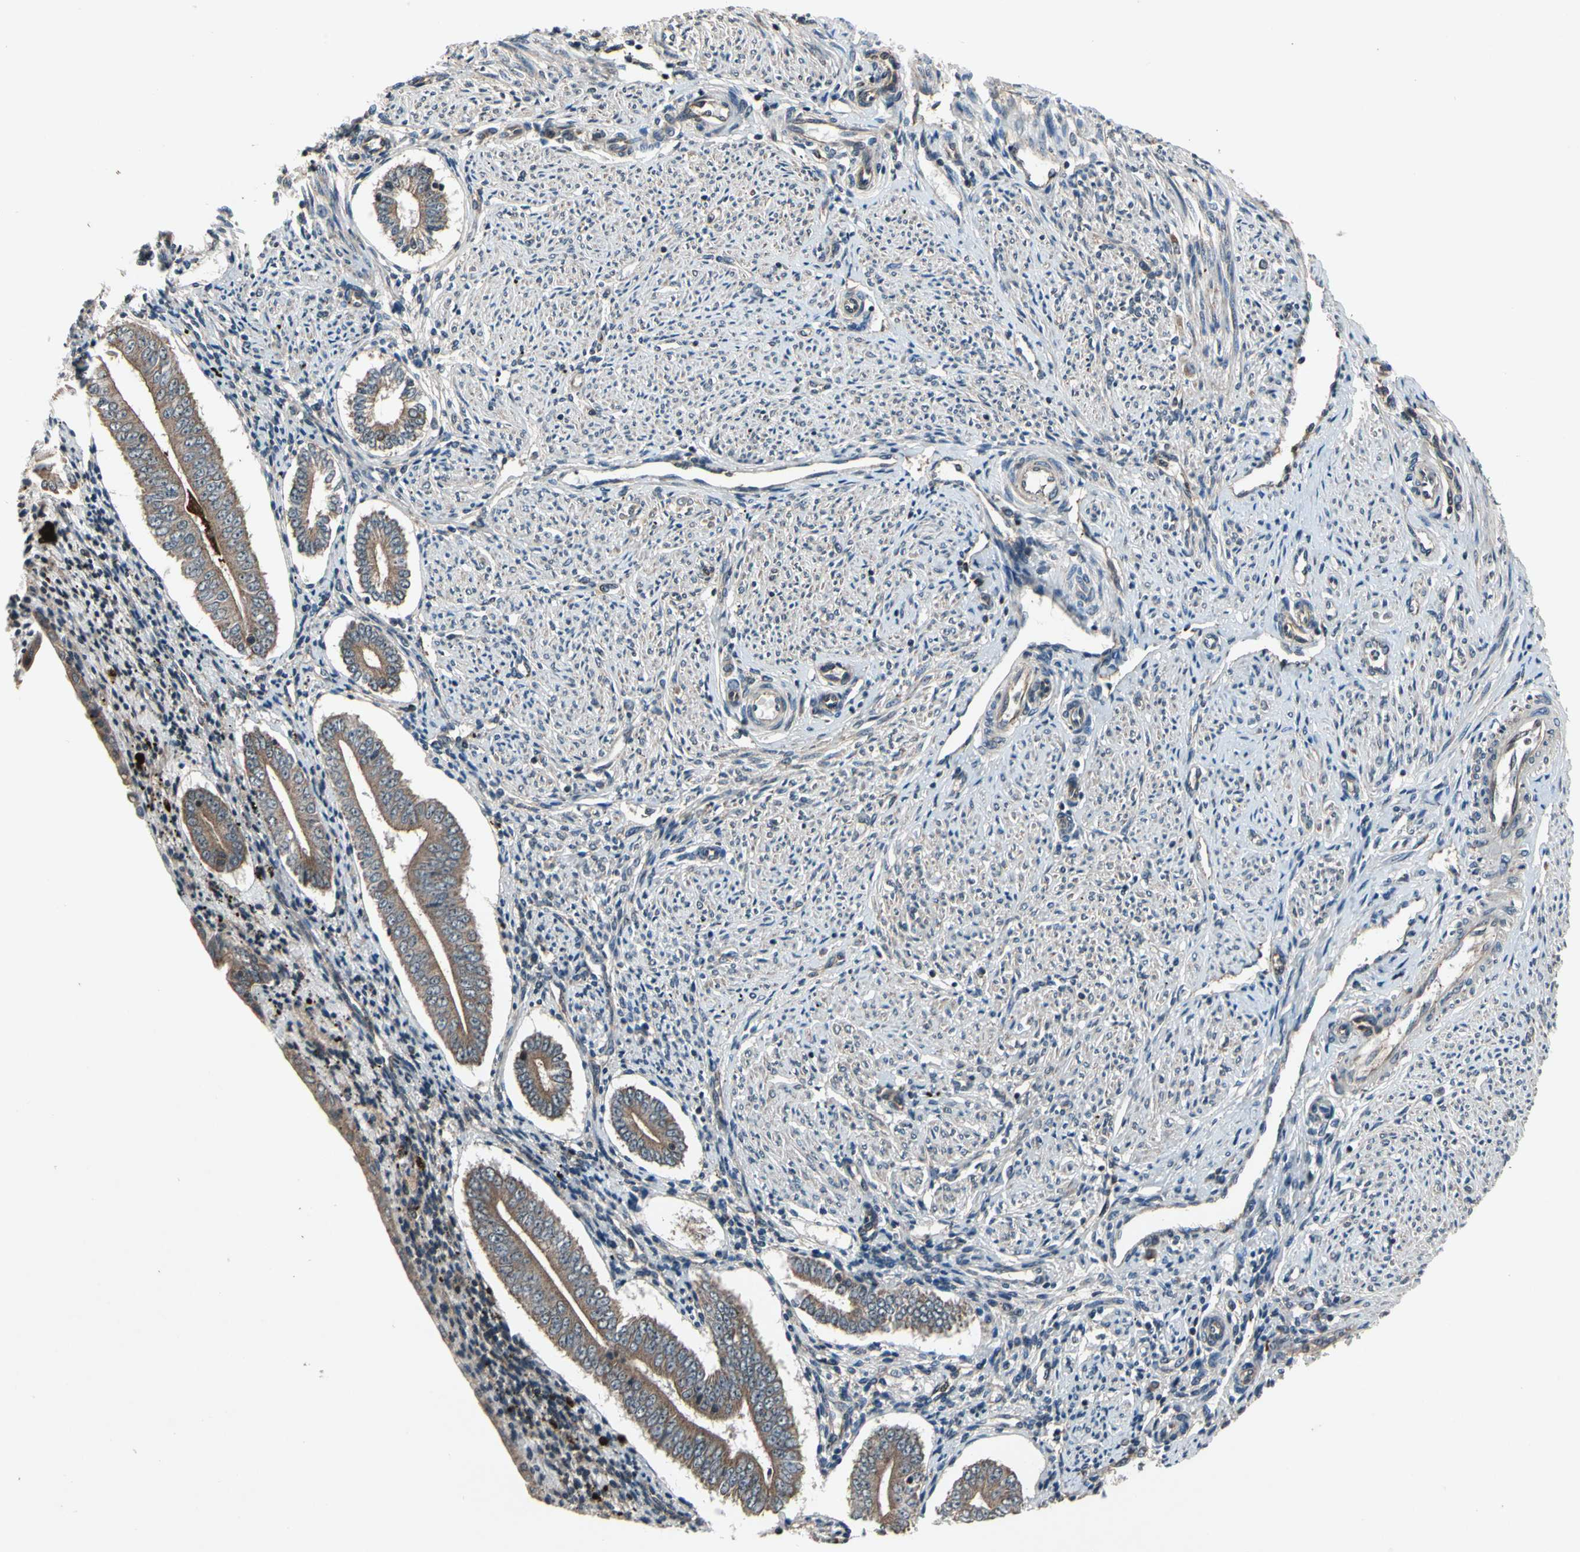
{"staining": {"intensity": "negative", "quantity": "none", "location": "none"}, "tissue": "endometrium", "cell_type": "Cells in endometrial stroma", "image_type": "normal", "snomed": [{"axis": "morphology", "description": "Normal tissue, NOS"}, {"axis": "topography", "description": "Endometrium"}], "caption": "Immunohistochemistry of unremarkable human endometrium demonstrates no expression in cells in endometrial stroma. The staining is performed using DAB (3,3'-diaminobenzidine) brown chromogen with nuclei counter-stained in using hematoxylin.", "gene": "MBTPS2", "patient": {"sex": "female", "age": 42}}